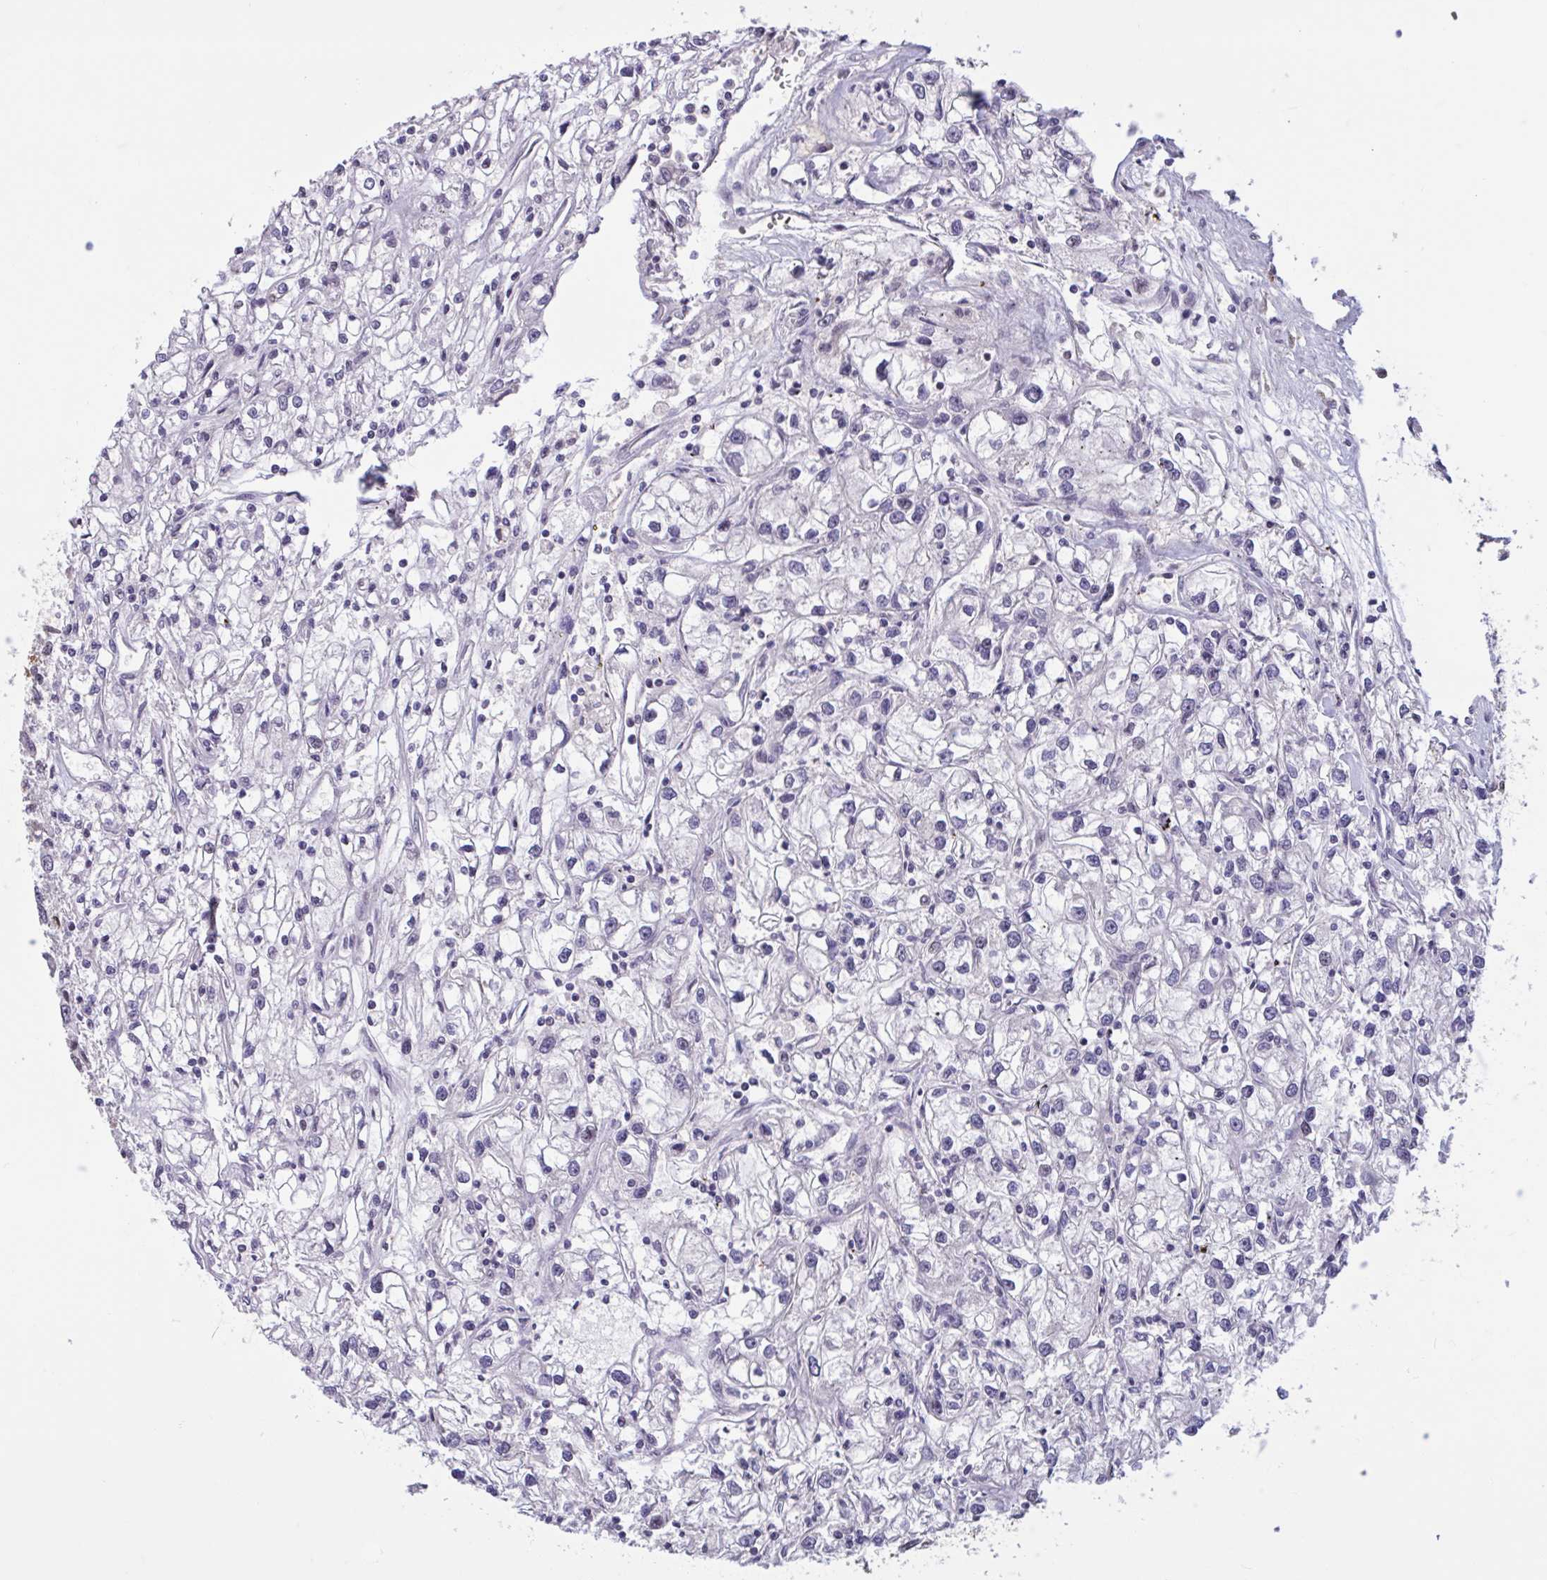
{"staining": {"intensity": "negative", "quantity": "none", "location": "none"}, "tissue": "renal cancer", "cell_type": "Tumor cells", "image_type": "cancer", "snomed": [{"axis": "morphology", "description": "Adenocarcinoma, NOS"}, {"axis": "topography", "description": "Kidney"}], "caption": "The image reveals no staining of tumor cells in adenocarcinoma (renal).", "gene": "ZNF414", "patient": {"sex": "female", "age": 59}}